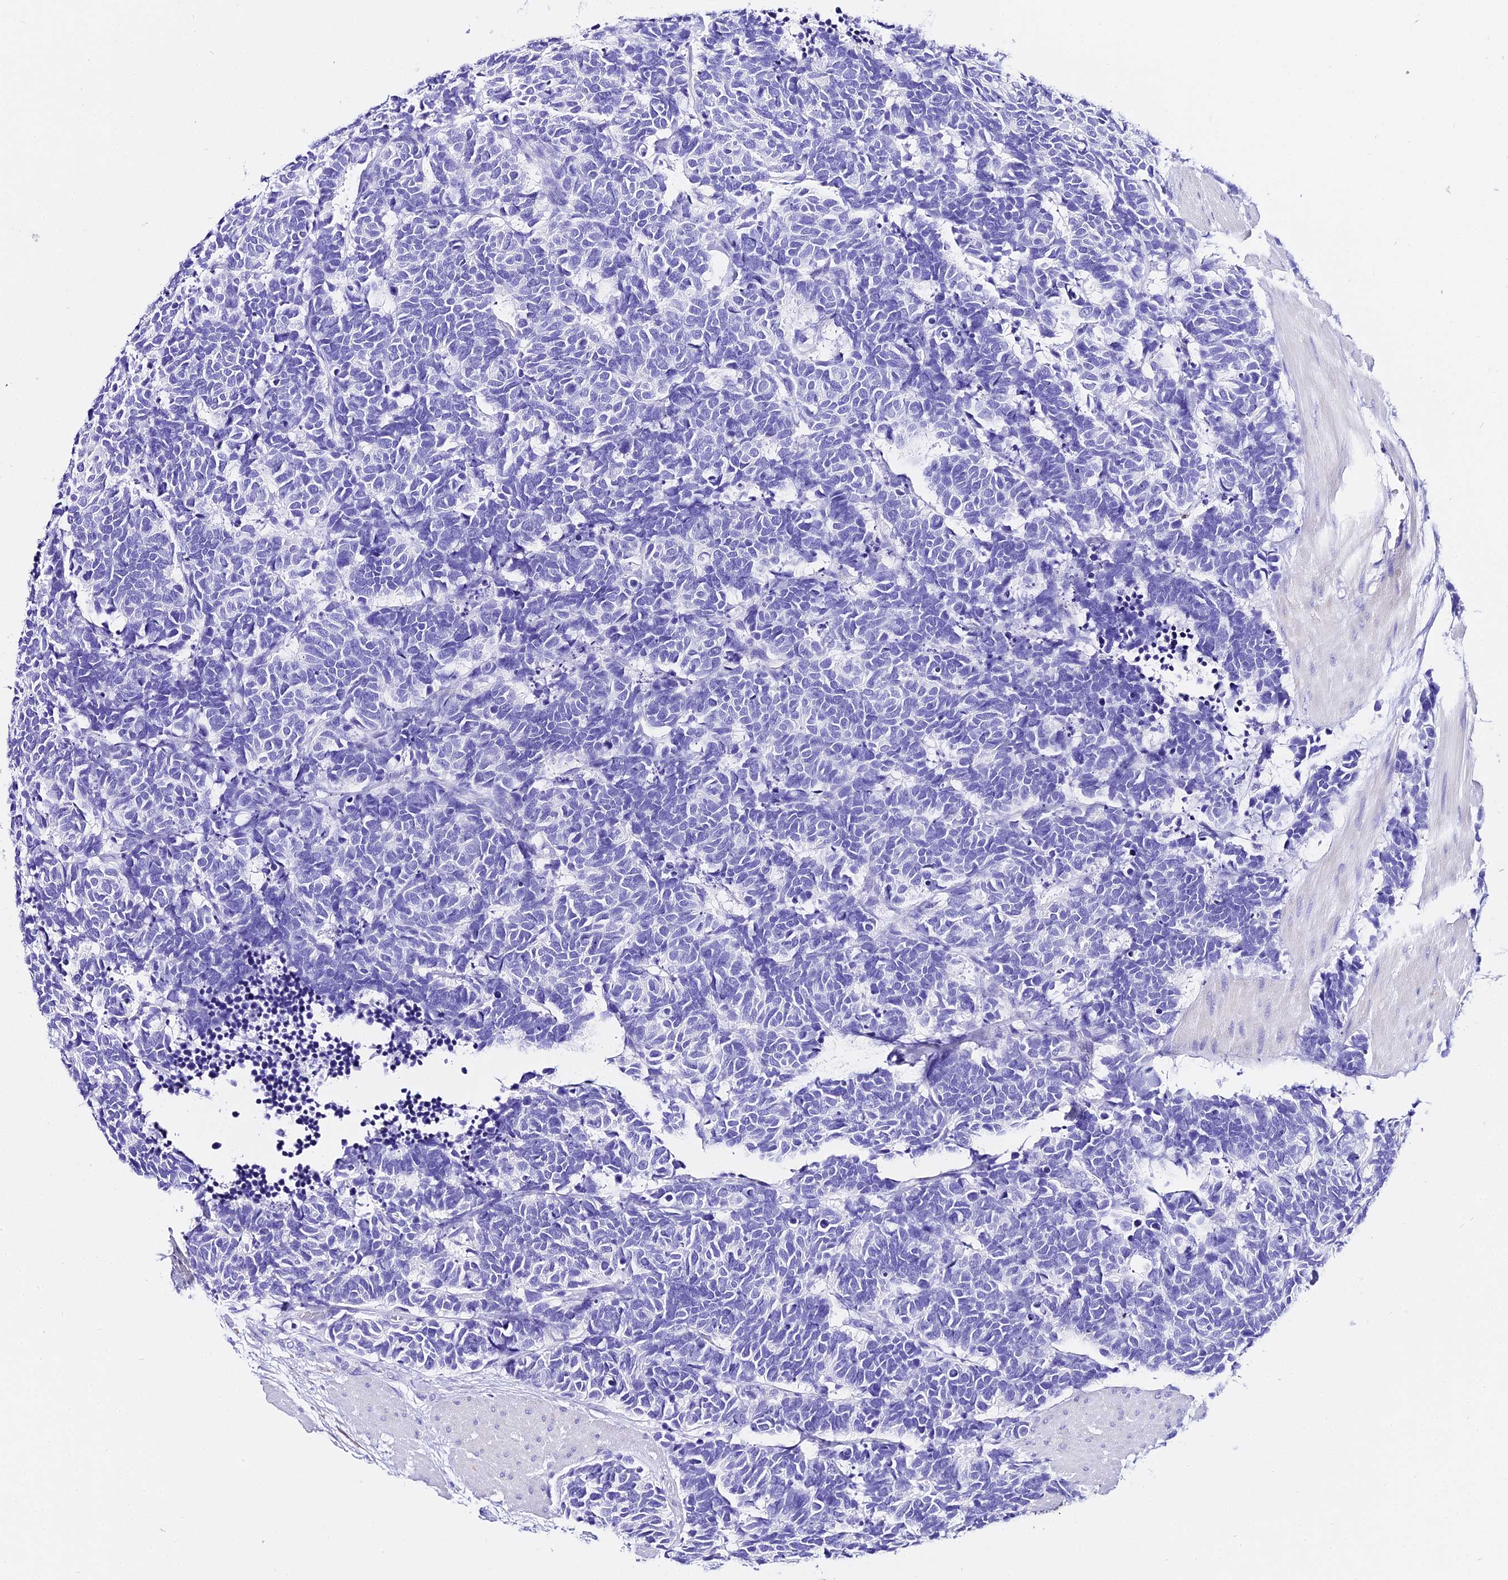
{"staining": {"intensity": "negative", "quantity": "none", "location": "none"}, "tissue": "carcinoid", "cell_type": "Tumor cells", "image_type": "cancer", "snomed": [{"axis": "morphology", "description": "Carcinoma, NOS"}, {"axis": "morphology", "description": "Carcinoid, malignant, NOS"}, {"axis": "topography", "description": "Urinary bladder"}], "caption": "Tumor cells show no significant protein positivity in carcinoid.", "gene": "TRMT44", "patient": {"sex": "male", "age": 57}}